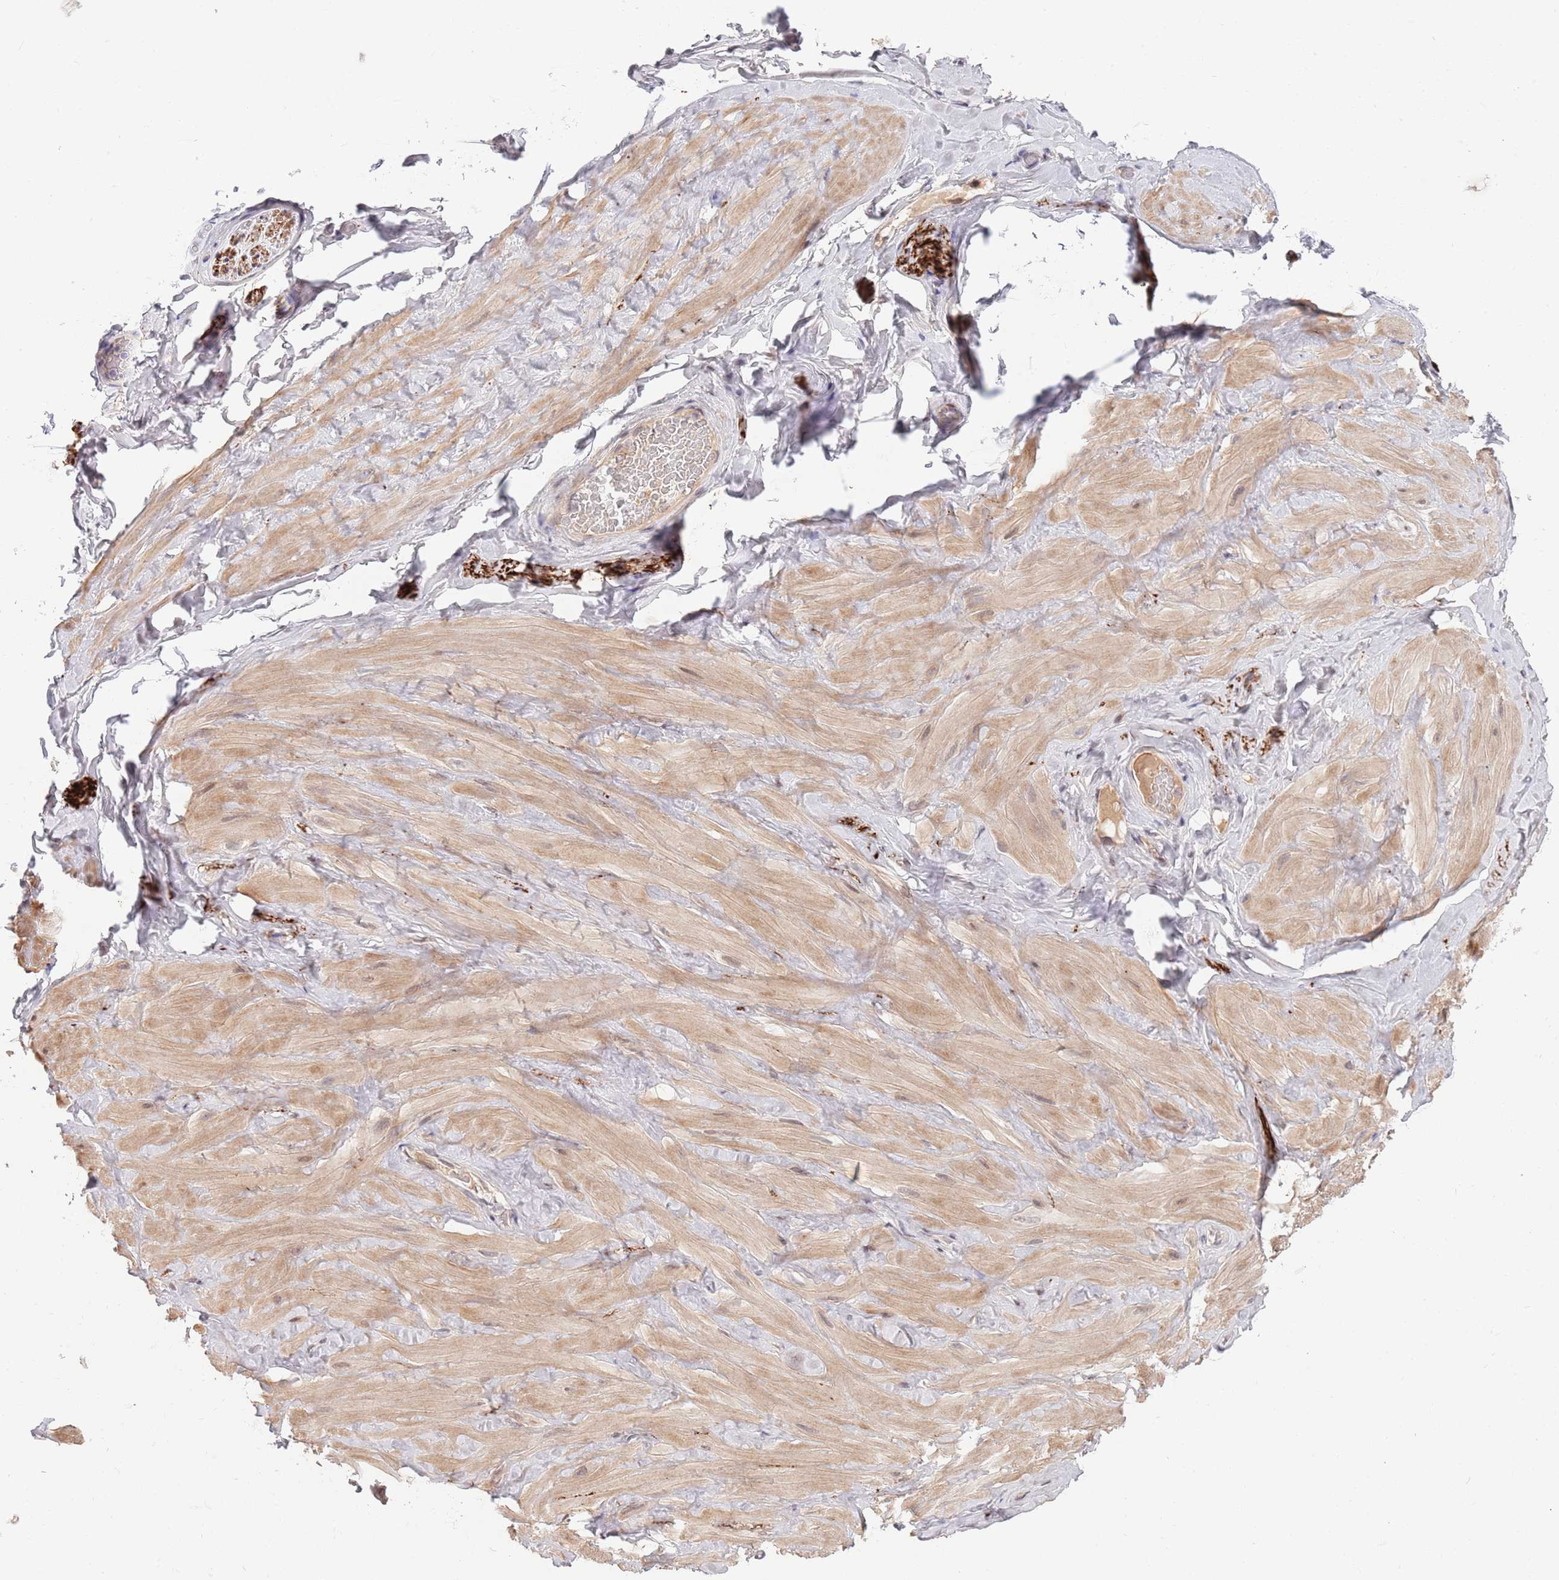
{"staining": {"intensity": "negative", "quantity": "none", "location": "none"}, "tissue": "adipose tissue", "cell_type": "Adipocytes", "image_type": "normal", "snomed": [{"axis": "morphology", "description": "Normal tissue, NOS"}, {"axis": "topography", "description": "Soft tissue"}, {"axis": "topography", "description": "Vascular tissue"}], "caption": "Immunohistochemistry histopathology image of normal human adipose tissue stained for a protein (brown), which shows no staining in adipocytes.", "gene": "NLRP6", "patient": {"sex": "male", "age": 41}}